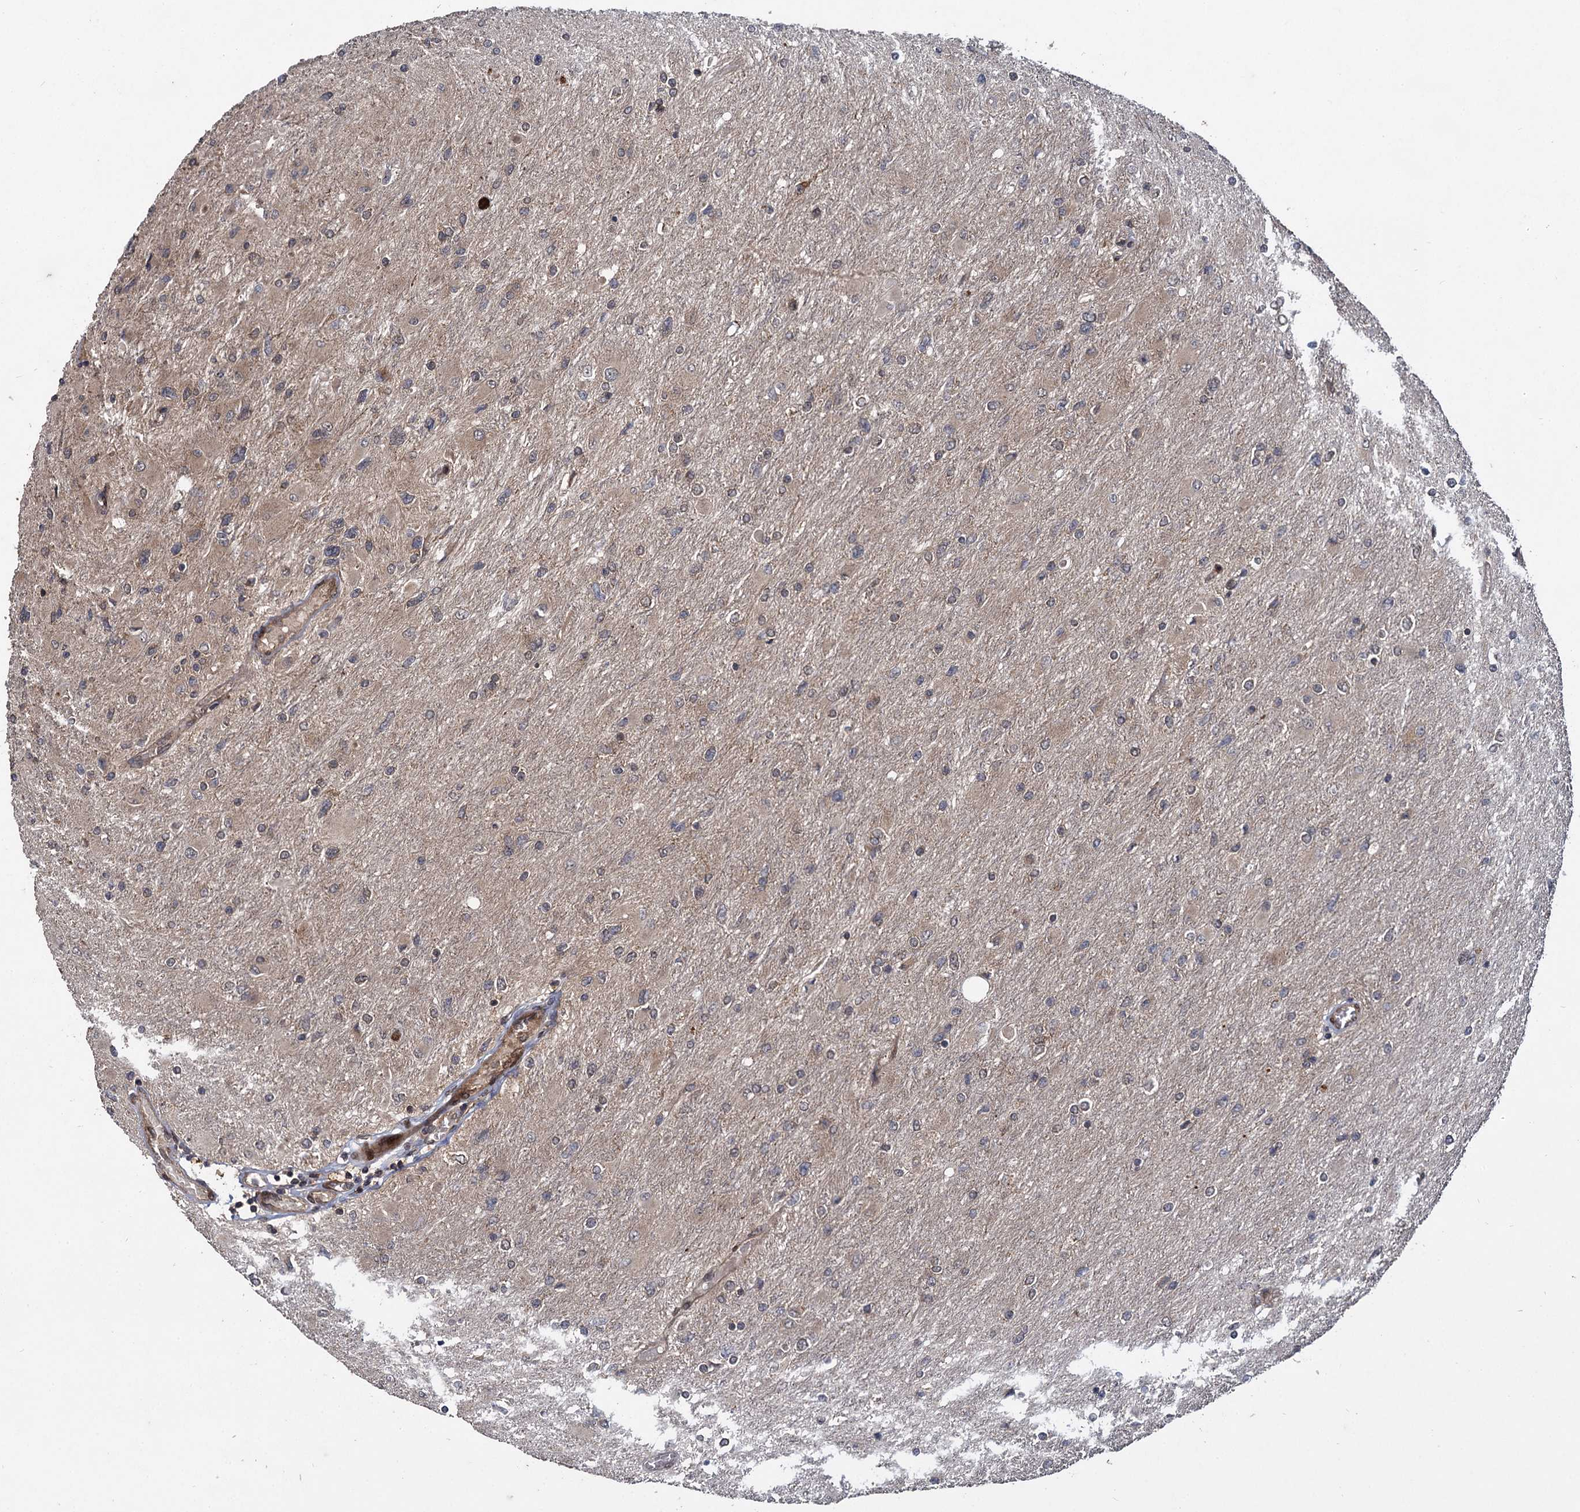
{"staining": {"intensity": "negative", "quantity": "none", "location": "none"}, "tissue": "glioma", "cell_type": "Tumor cells", "image_type": "cancer", "snomed": [{"axis": "morphology", "description": "Glioma, malignant, High grade"}, {"axis": "topography", "description": "Cerebral cortex"}], "caption": "Immunohistochemistry (IHC) histopathology image of high-grade glioma (malignant) stained for a protein (brown), which exhibits no positivity in tumor cells. (DAB IHC with hematoxylin counter stain).", "gene": "DCP1B", "patient": {"sex": "female", "age": 36}}